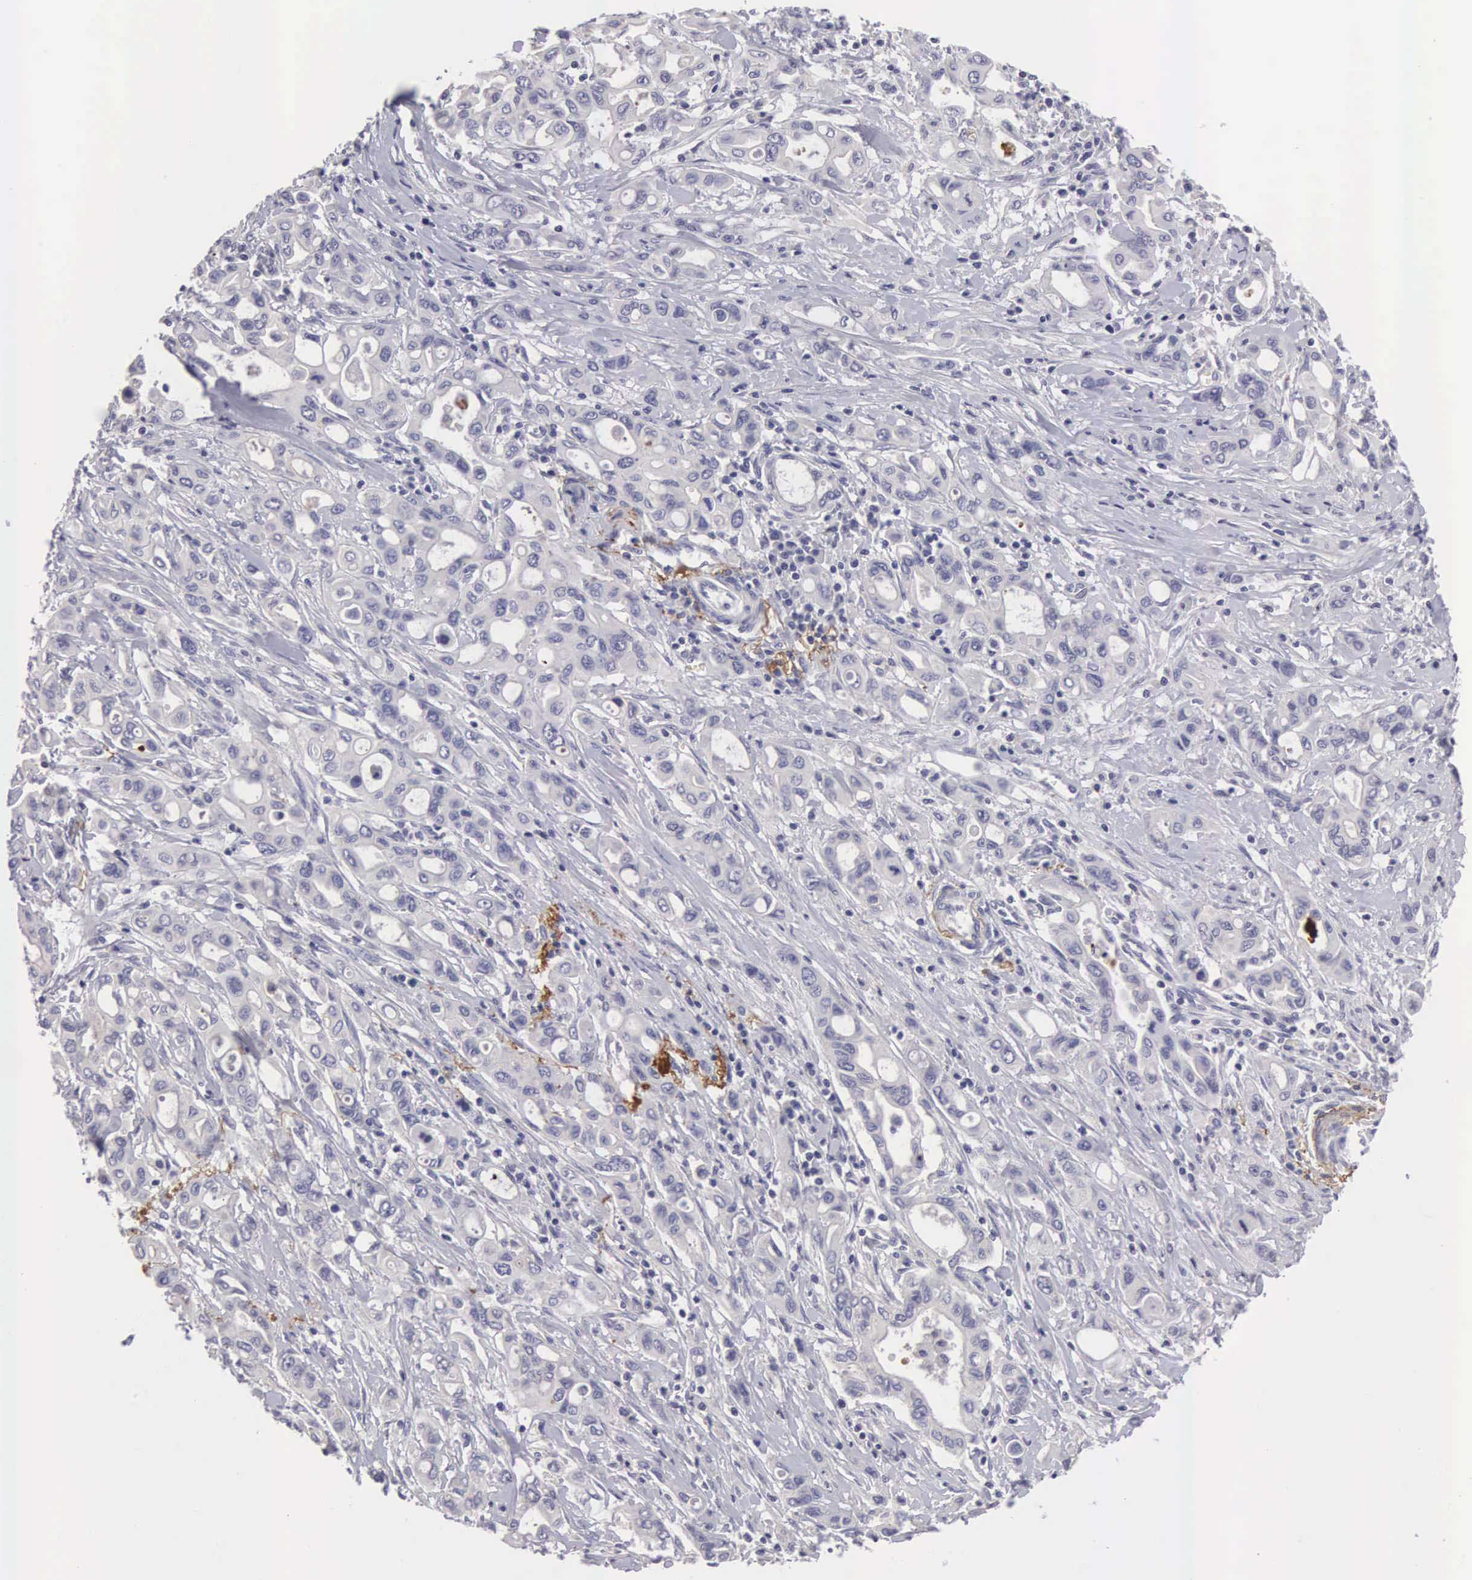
{"staining": {"intensity": "negative", "quantity": "none", "location": "none"}, "tissue": "pancreatic cancer", "cell_type": "Tumor cells", "image_type": "cancer", "snomed": [{"axis": "morphology", "description": "Adenocarcinoma, NOS"}, {"axis": "topography", "description": "Pancreas"}], "caption": "DAB (3,3'-diaminobenzidine) immunohistochemical staining of human pancreatic adenocarcinoma displays no significant expression in tumor cells.", "gene": "CLU", "patient": {"sex": "female", "age": 57}}